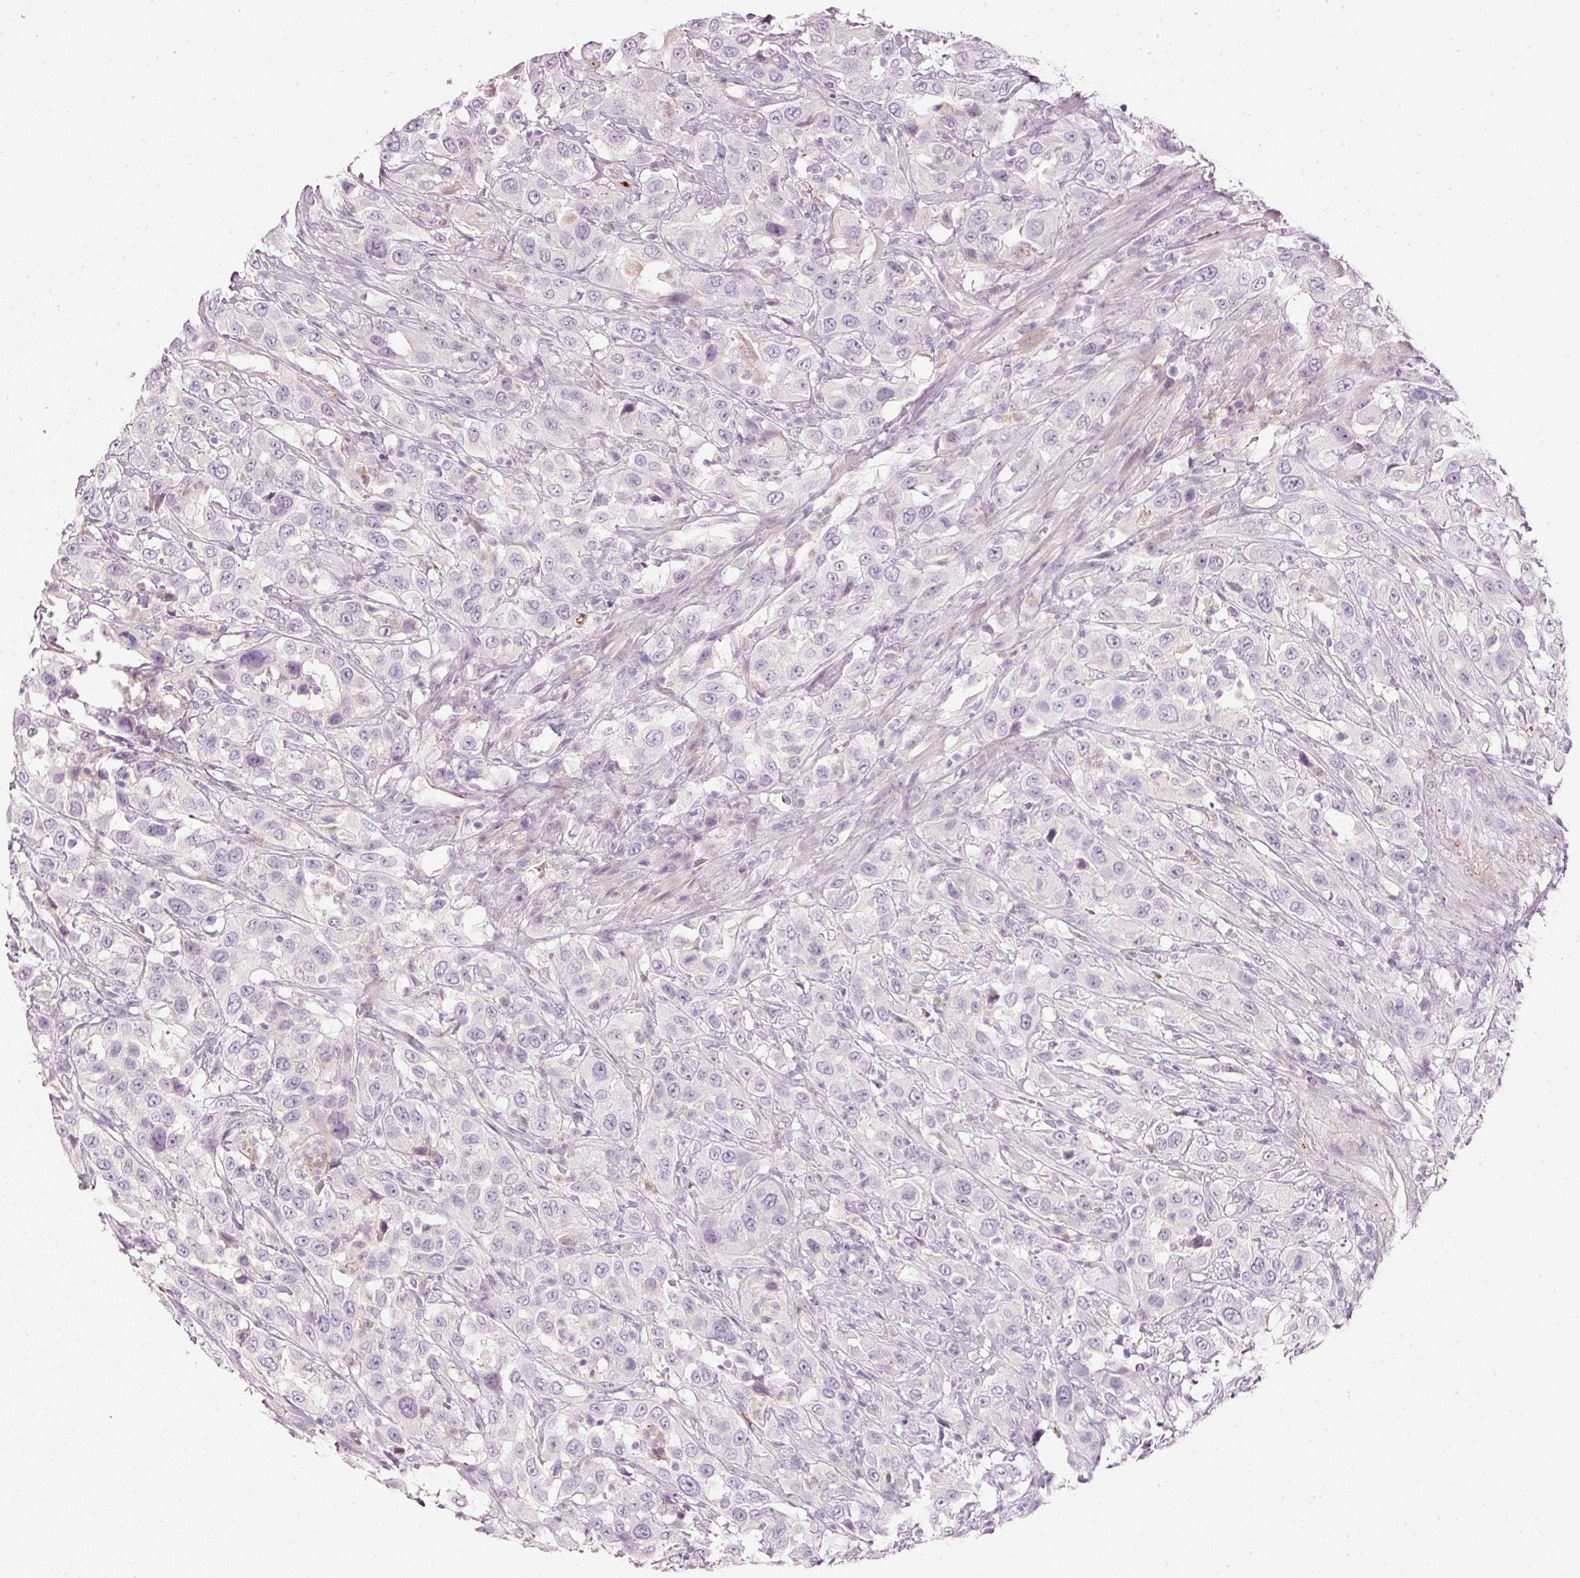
{"staining": {"intensity": "negative", "quantity": "none", "location": "none"}, "tissue": "urothelial cancer", "cell_type": "Tumor cells", "image_type": "cancer", "snomed": [{"axis": "morphology", "description": "Urothelial carcinoma, High grade"}, {"axis": "topography", "description": "Urinary bladder"}], "caption": "Photomicrograph shows no protein positivity in tumor cells of urothelial cancer tissue.", "gene": "LECT2", "patient": {"sex": "male", "age": 61}}